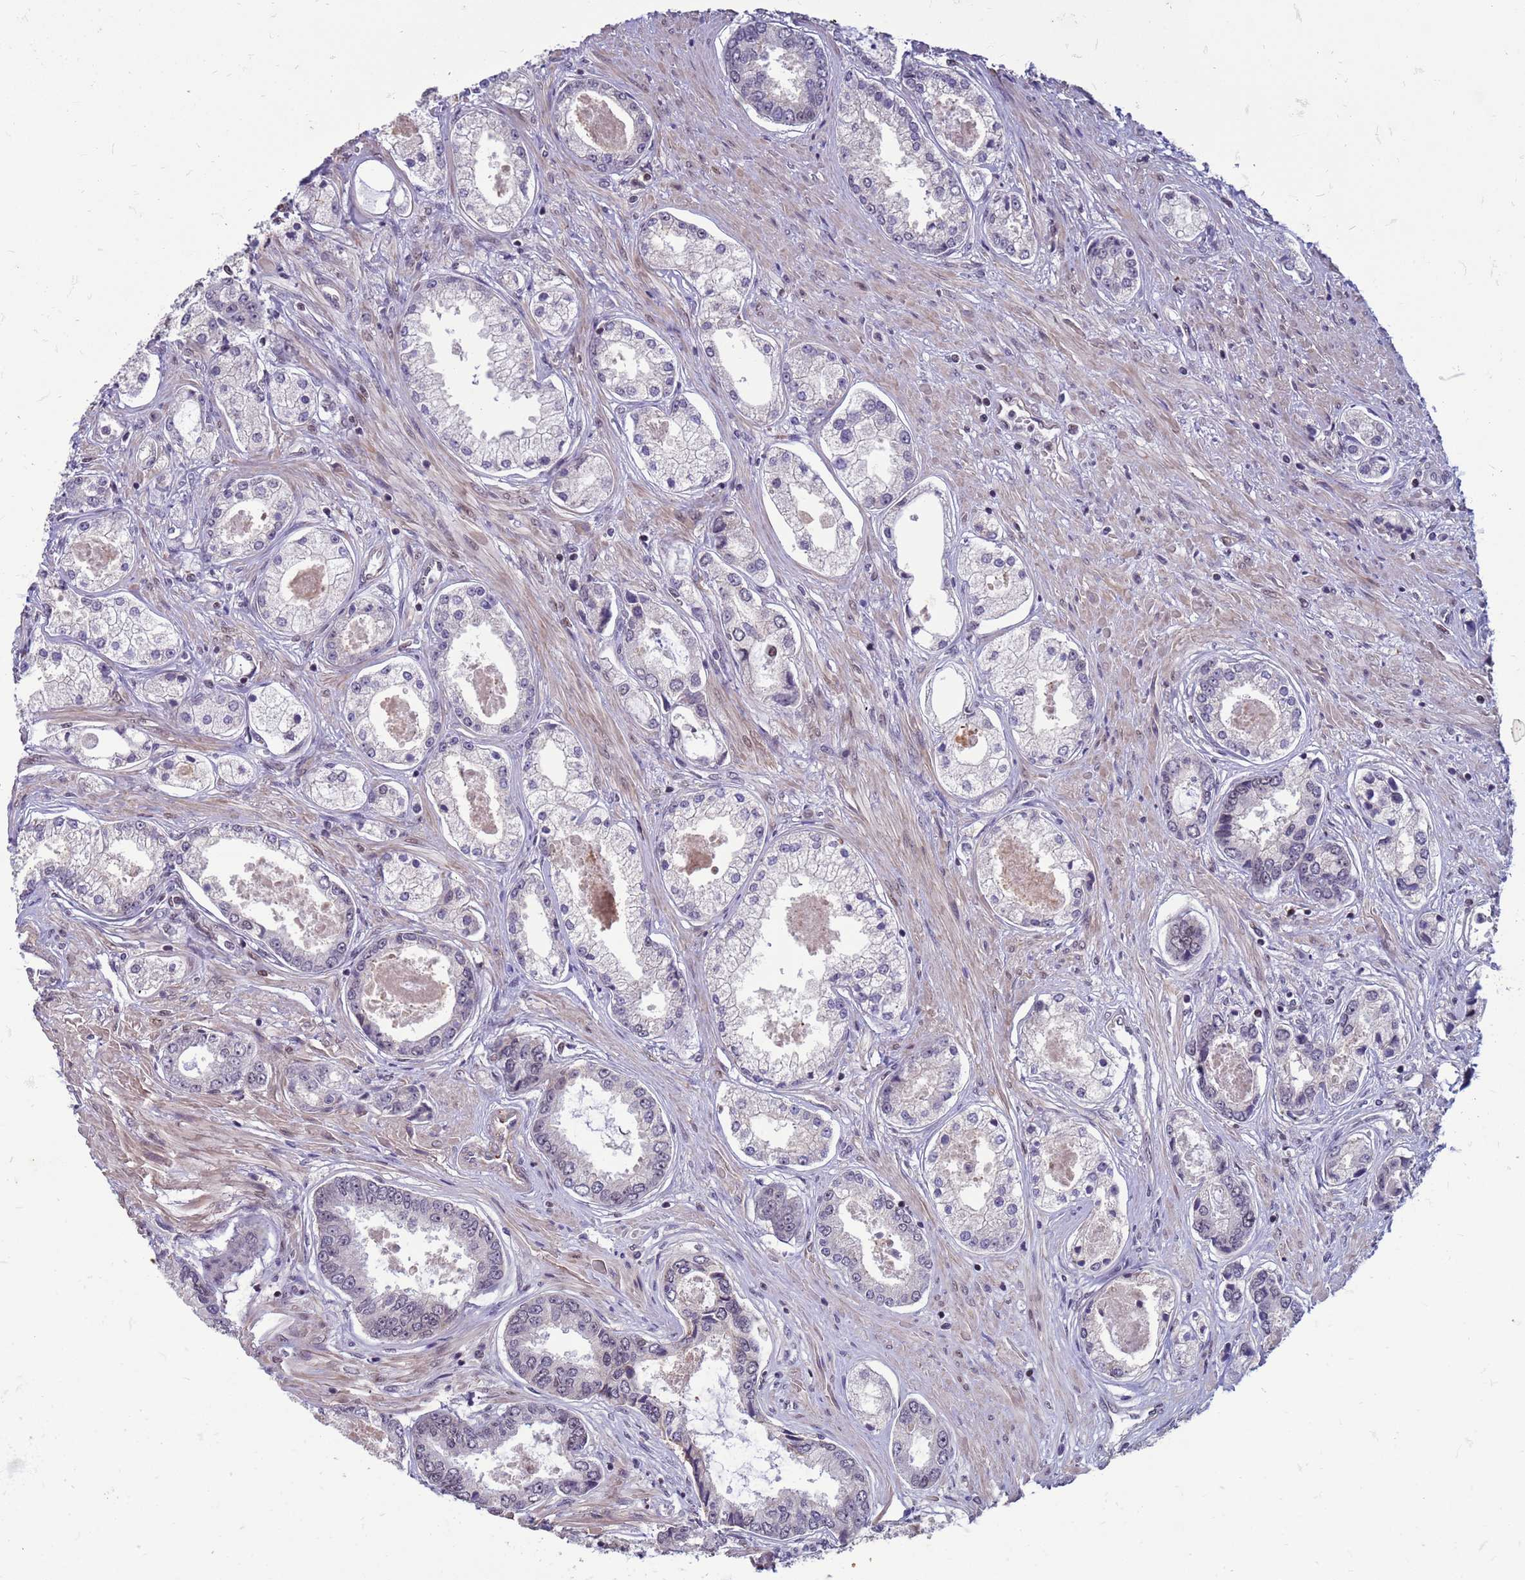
{"staining": {"intensity": "negative", "quantity": "none", "location": "none"}, "tissue": "prostate cancer", "cell_type": "Tumor cells", "image_type": "cancer", "snomed": [{"axis": "morphology", "description": "Adenocarcinoma, Low grade"}, {"axis": "topography", "description": "Prostate"}], "caption": "Tumor cells show no significant staining in prostate cancer (low-grade adenocarcinoma).", "gene": "NSL1", "patient": {"sex": "male", "age": 68}}